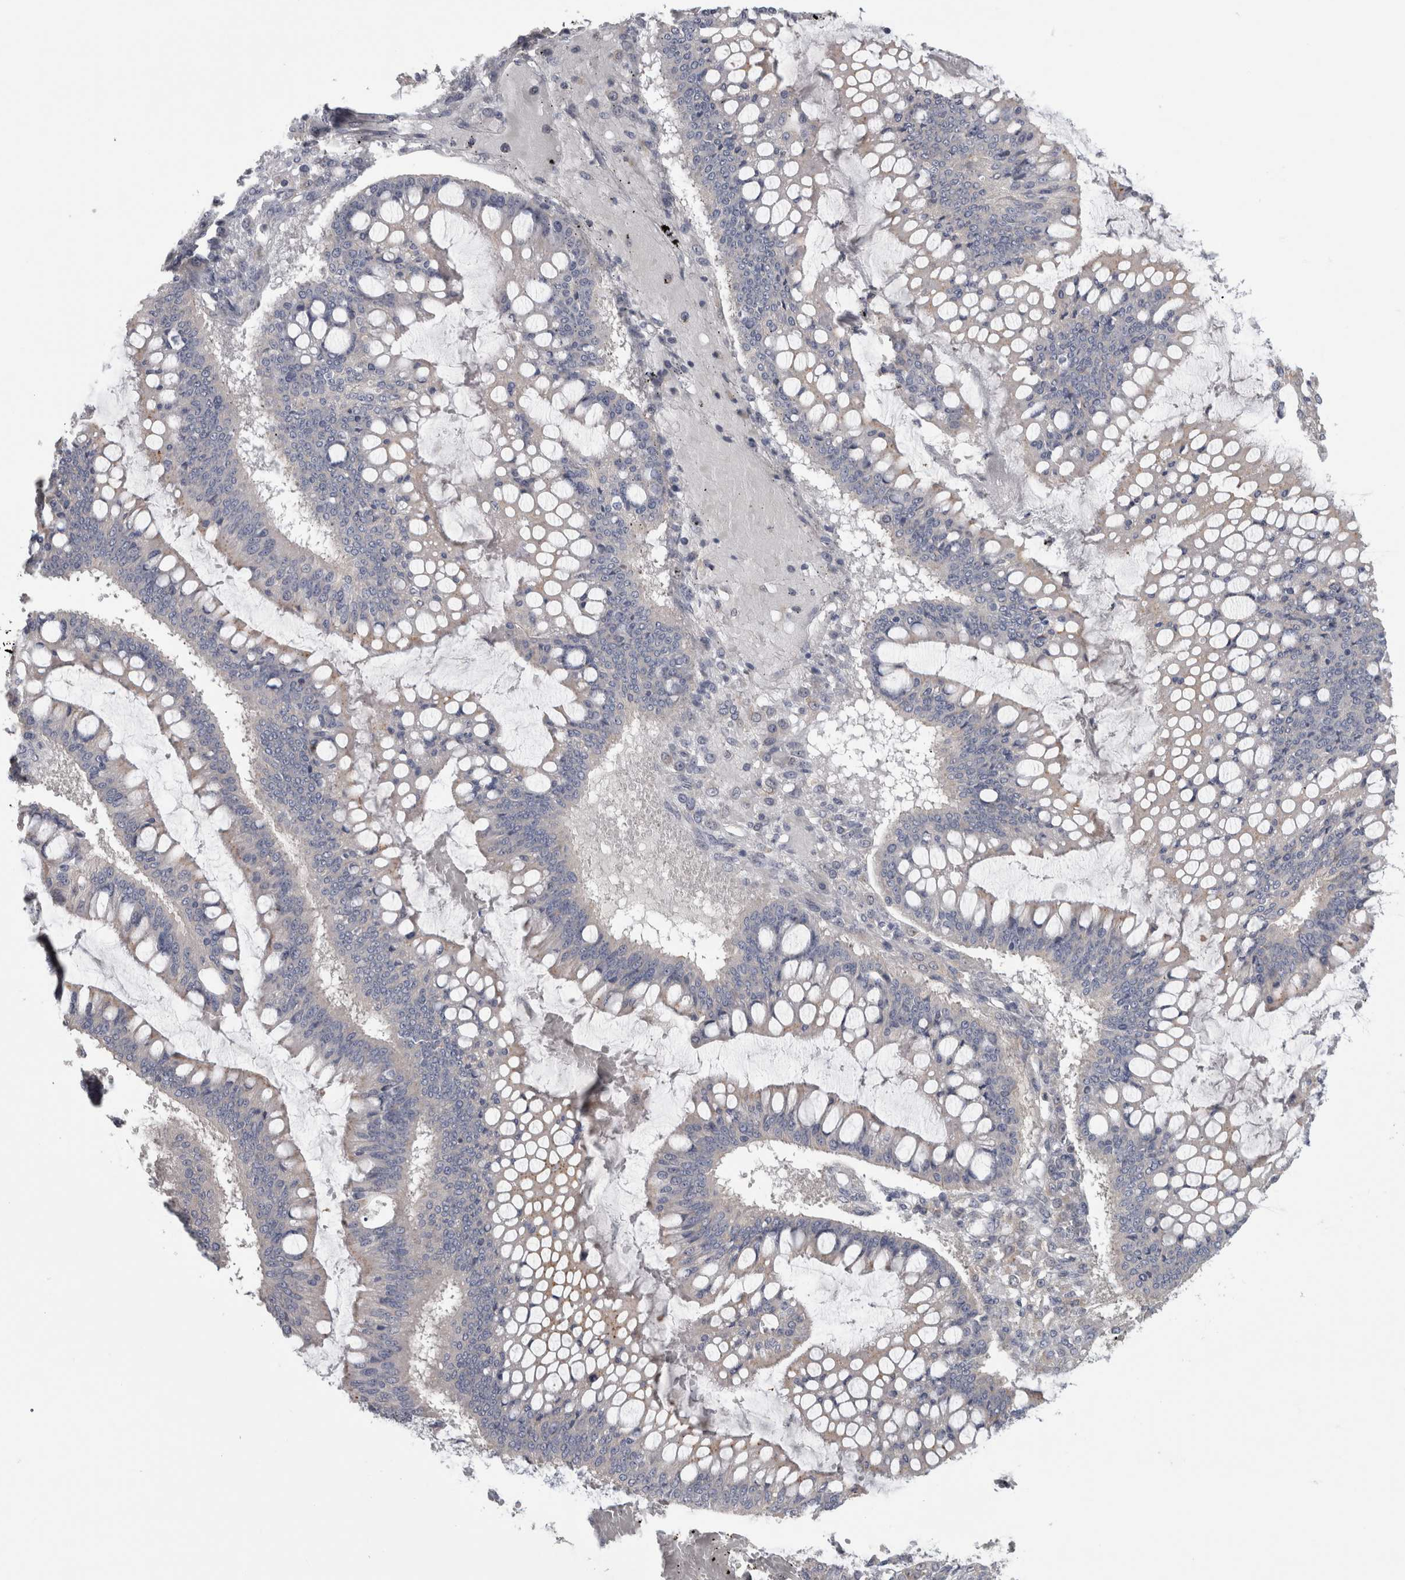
{"staining": {"intensity": "negative", "quantity": "none", "location": "none"}, "tissue": "ovarian cancer", "cell_type": "Tumor cells", "image_type": "cancer", "snomed": [{"axis": "morphology", "description": "Cystadenocarcinoma, mucinous, NOS"}, {"axis": "topography", "description": "Ovary"}], "caption": "Immunohistochemical staining of ovarian mucinous cystadenocarcinoma exhibits no significant expression in tumor cells. (Immunohistochemistry (ihc), brightfield microscopy, high magnification).", "gene": "ATXN2", "patient": {"sex": "female", "age": 73}}